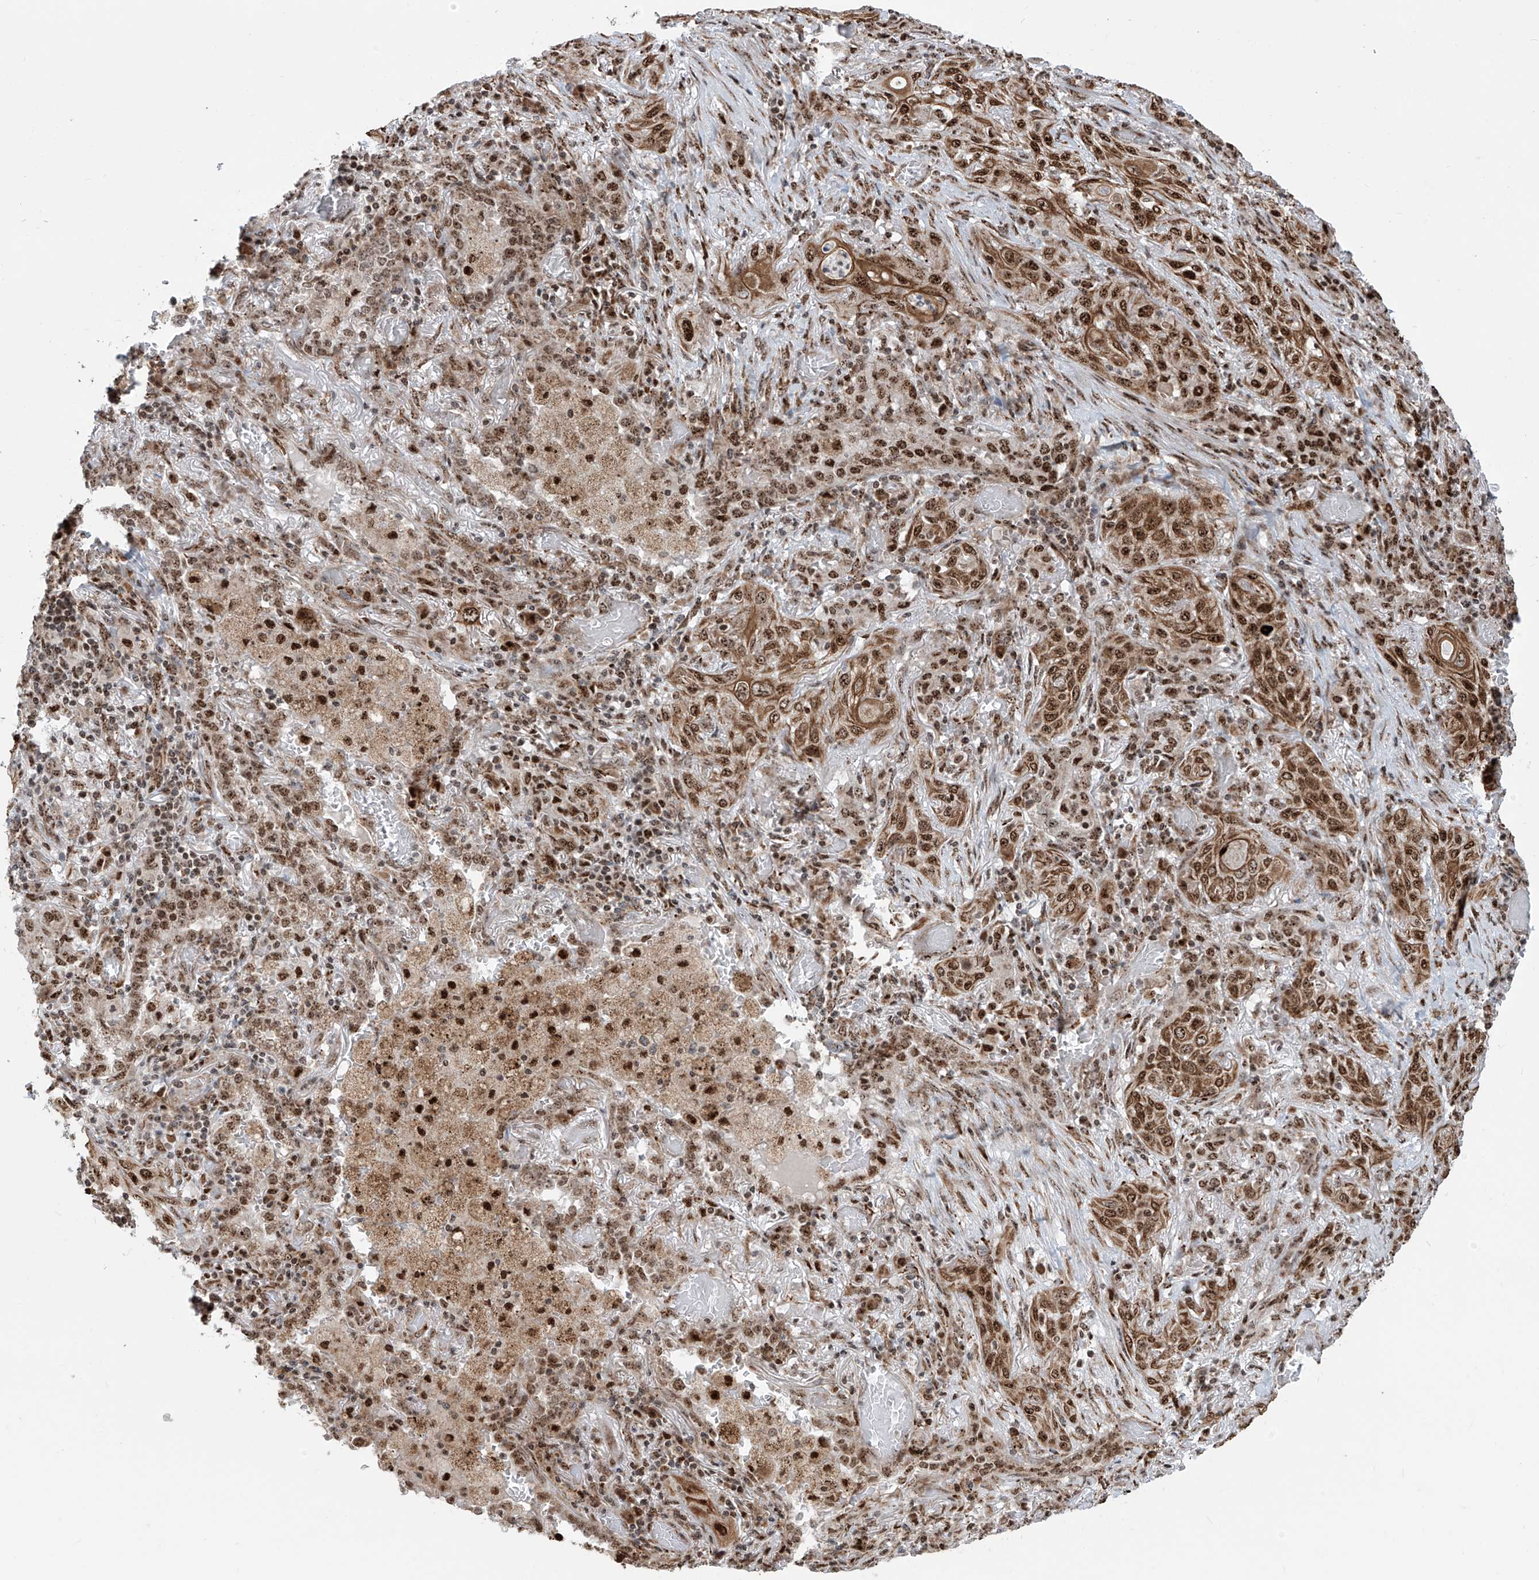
{"staining": {"intensity": "strong", "quantity": ">75%", "location": "cytoplasmic/membranous,nuclear"}, "tissue": "lung cancer", "cell_type": "Tumor cells", "image_type": "cancer", "snomed": [{"axis": "morphology", "description": "Squamous cell carcinoma, NOS"}, {"axis": "topography", "description": "Lung"}], "caption": "Immunohistochemical staining of lung cancer (squamous cell carcinoma) exhibits high levels of strong cytoplasmic/membranous and nuclear expression in approximately >75% of tumor cells.", "gene": "ZBTB8A", "patient": {"sex": "female", "age": 47}}